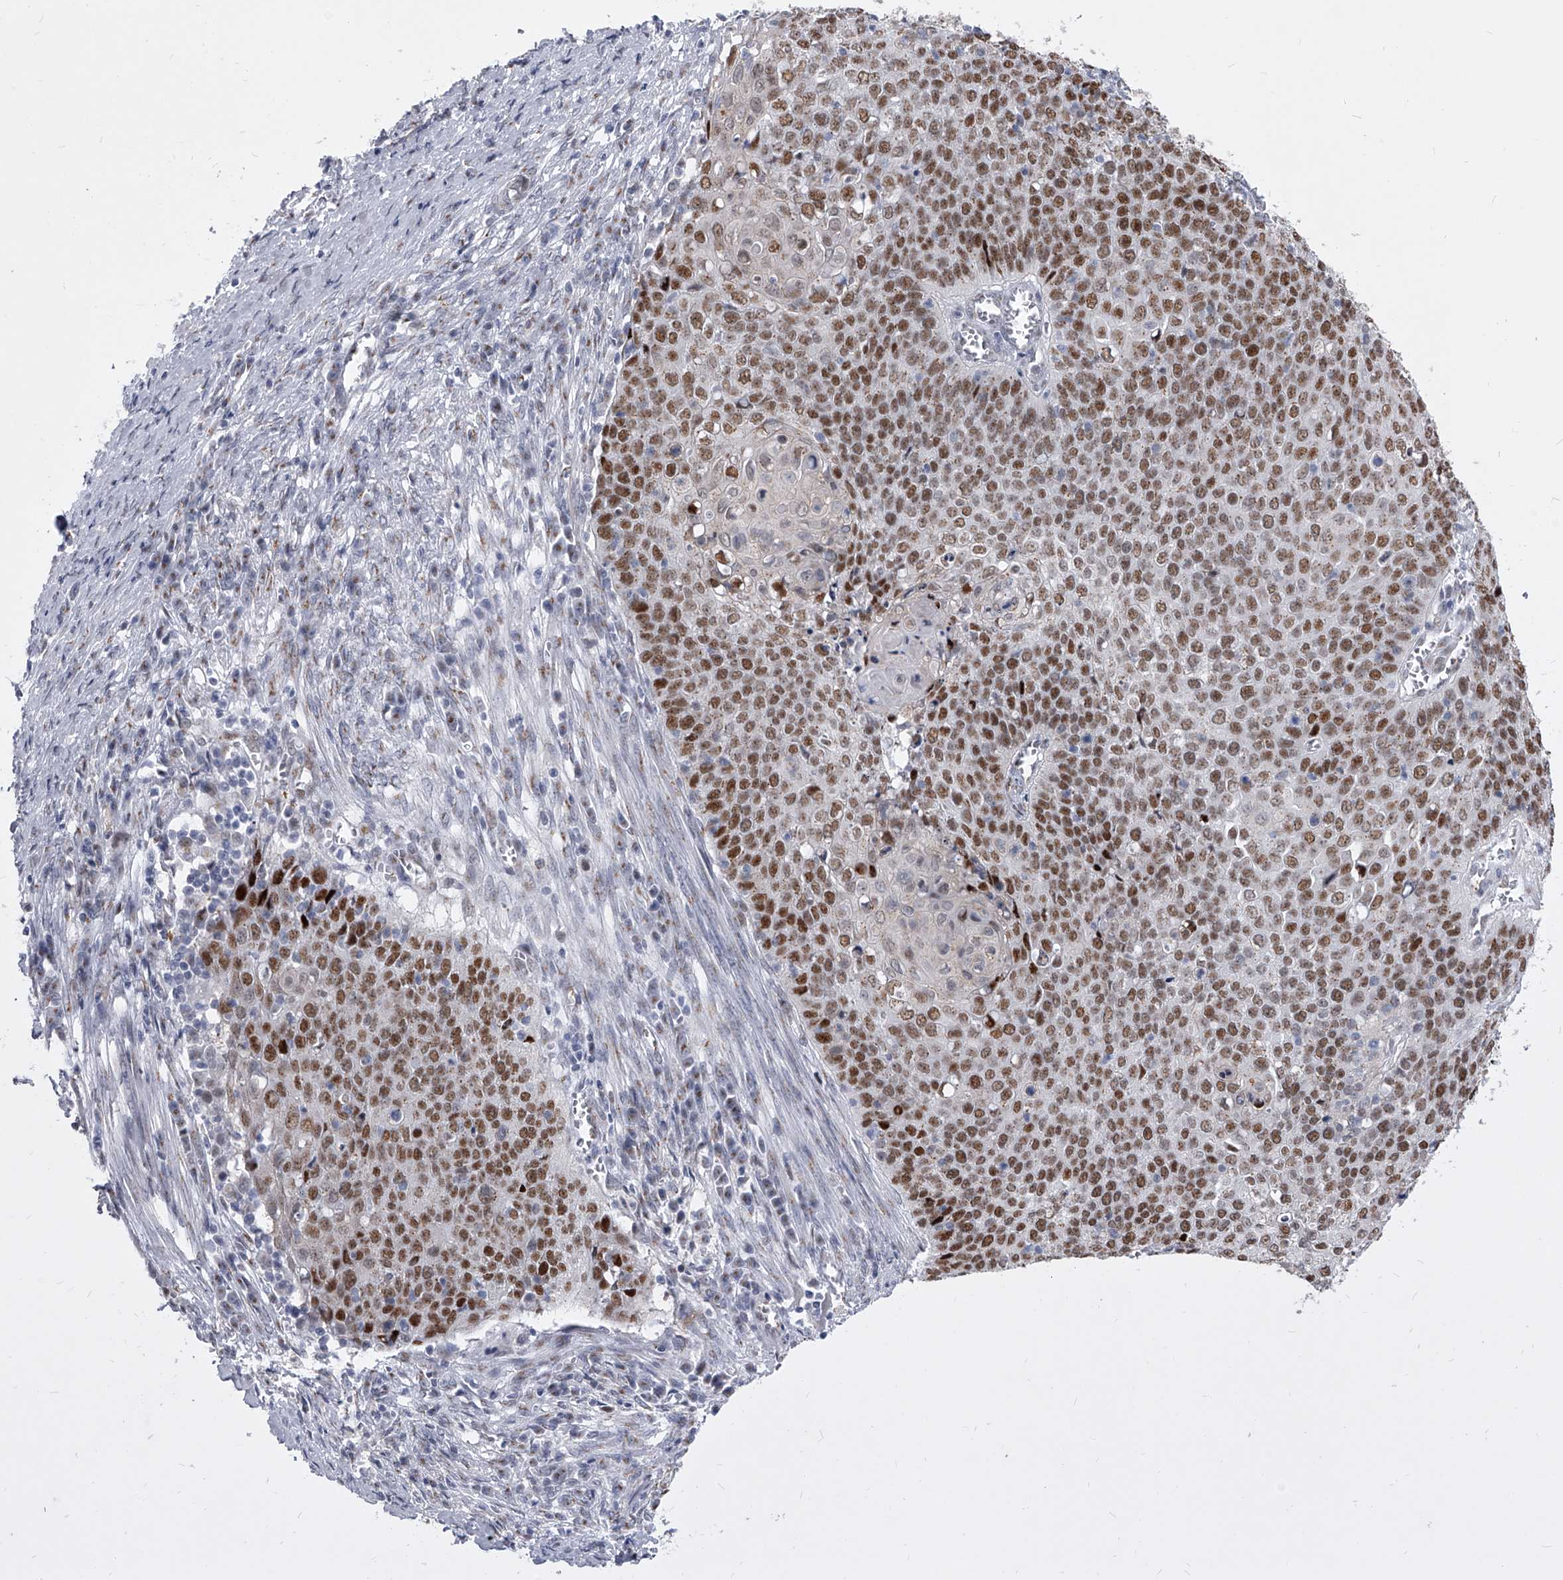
{"staining": {"intensity": "moderate", "quantity": ">75%", "location": "nuclear"}, "tissue": "cervical cancer", "cell_type": "Tumor cells", "image_type": "cancer", "snomed": [{"axis": "morphology", "description": "Squamous cell carcinoma, NOS"}, {"axis": "topography", "description": "Cervix"}], "caption": "Tumor cells demonstrate medium levels of moderate nuclear staining in approximately >75% of cells in cervical cancer.", "gene": "EVA1C", "patient": {"sex": "female", "age": 39}}